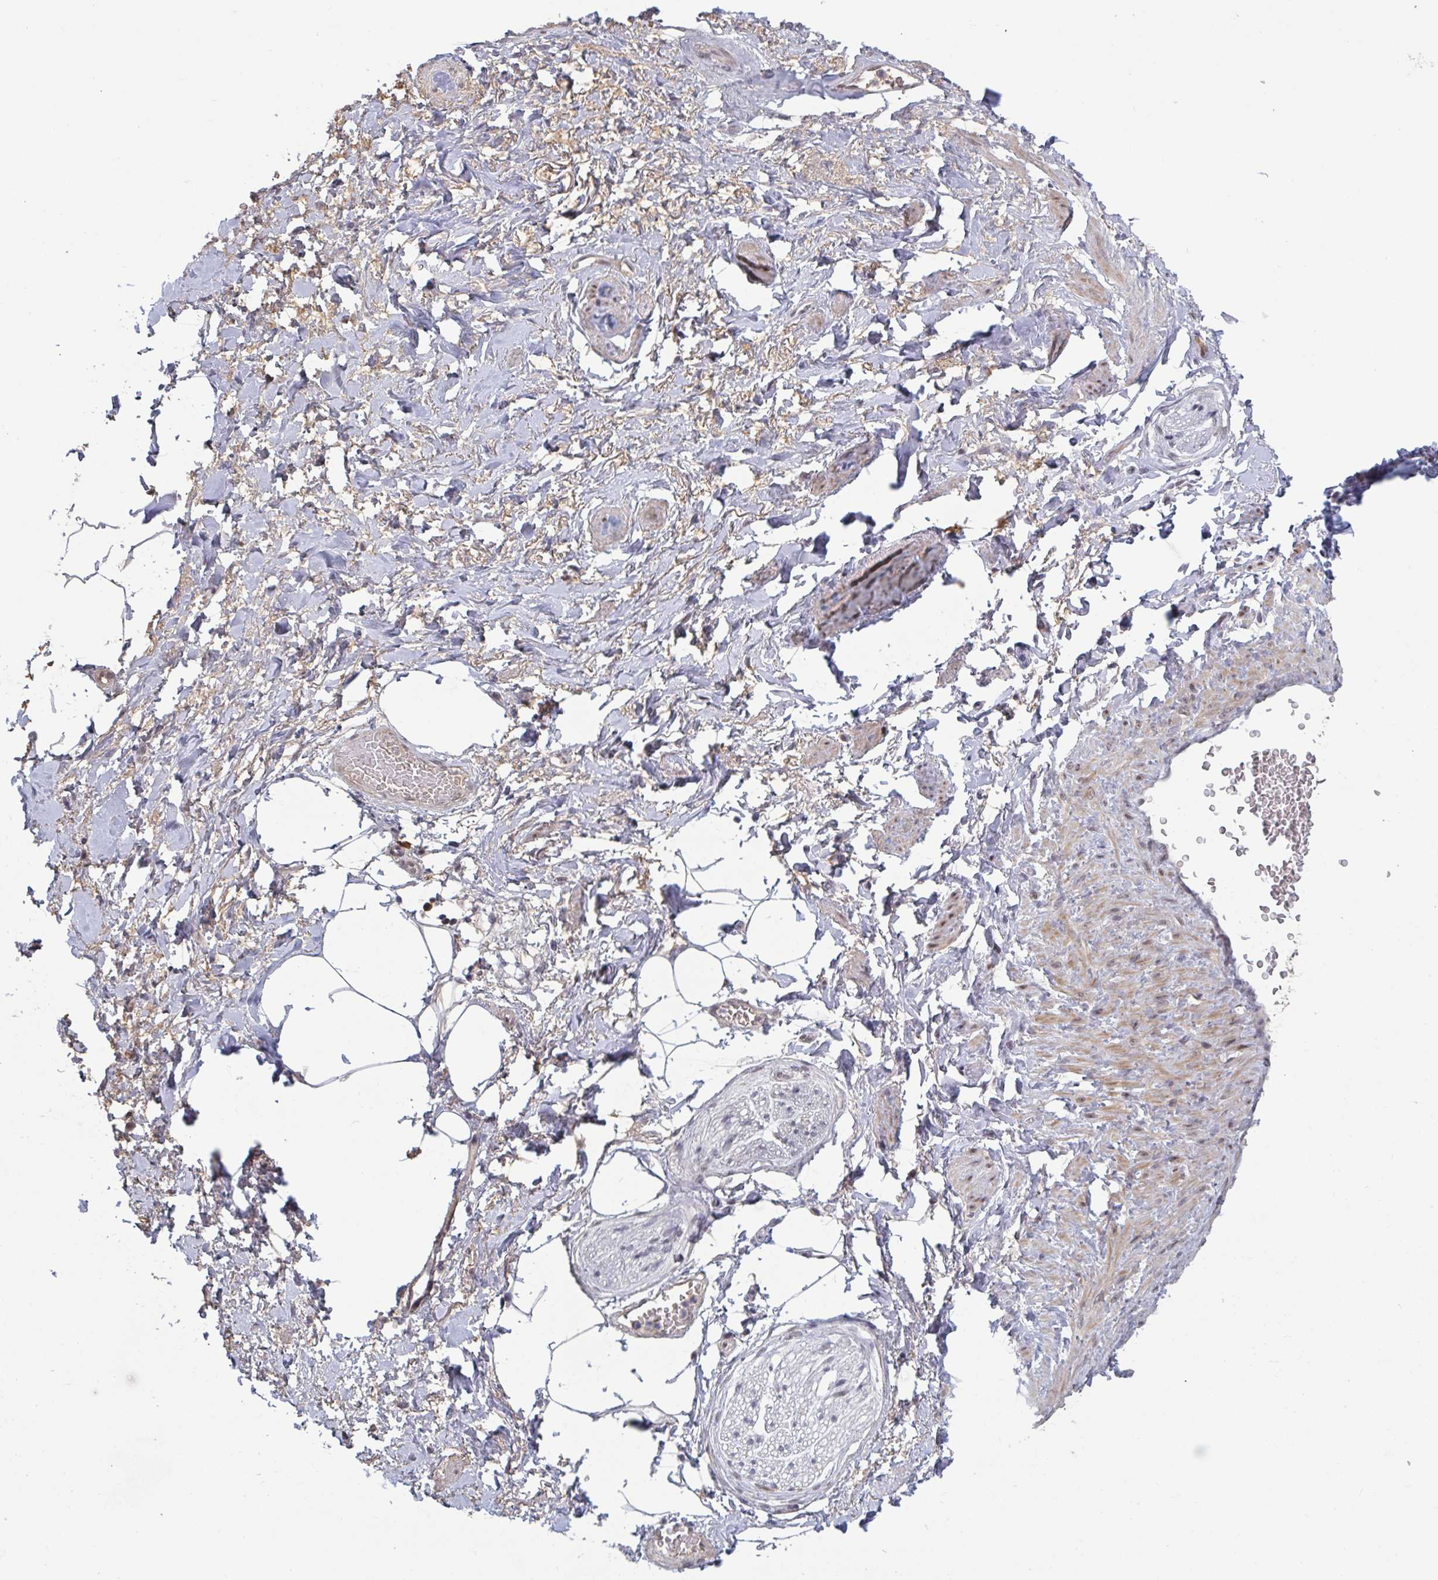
{"staining": {"intensity": "negative", "quantity": "none", "location": "none"}, "tissue": "adipose tissue", "cell_type": "Adipocytes", "image_type": "normal", "snomed": [{"axis": "morphology", "description": "Normal tissue, NOS"}, {"axis": "topography", "description": "Vagina"}, {"axis": "topography", "description": "Peripheral nerve tissue"}], "caption": "High magnification brightfield microscopy of normal adipose tissue stained with DAB (3,3'-diaminobenzidine) (brown) and counterstained with hematoxylin (blue): adipocytes show no significant staining. Nuclei are stained in blue.", "gene": "BCL7B", "patient": {"sex": "female", "age": 71}}